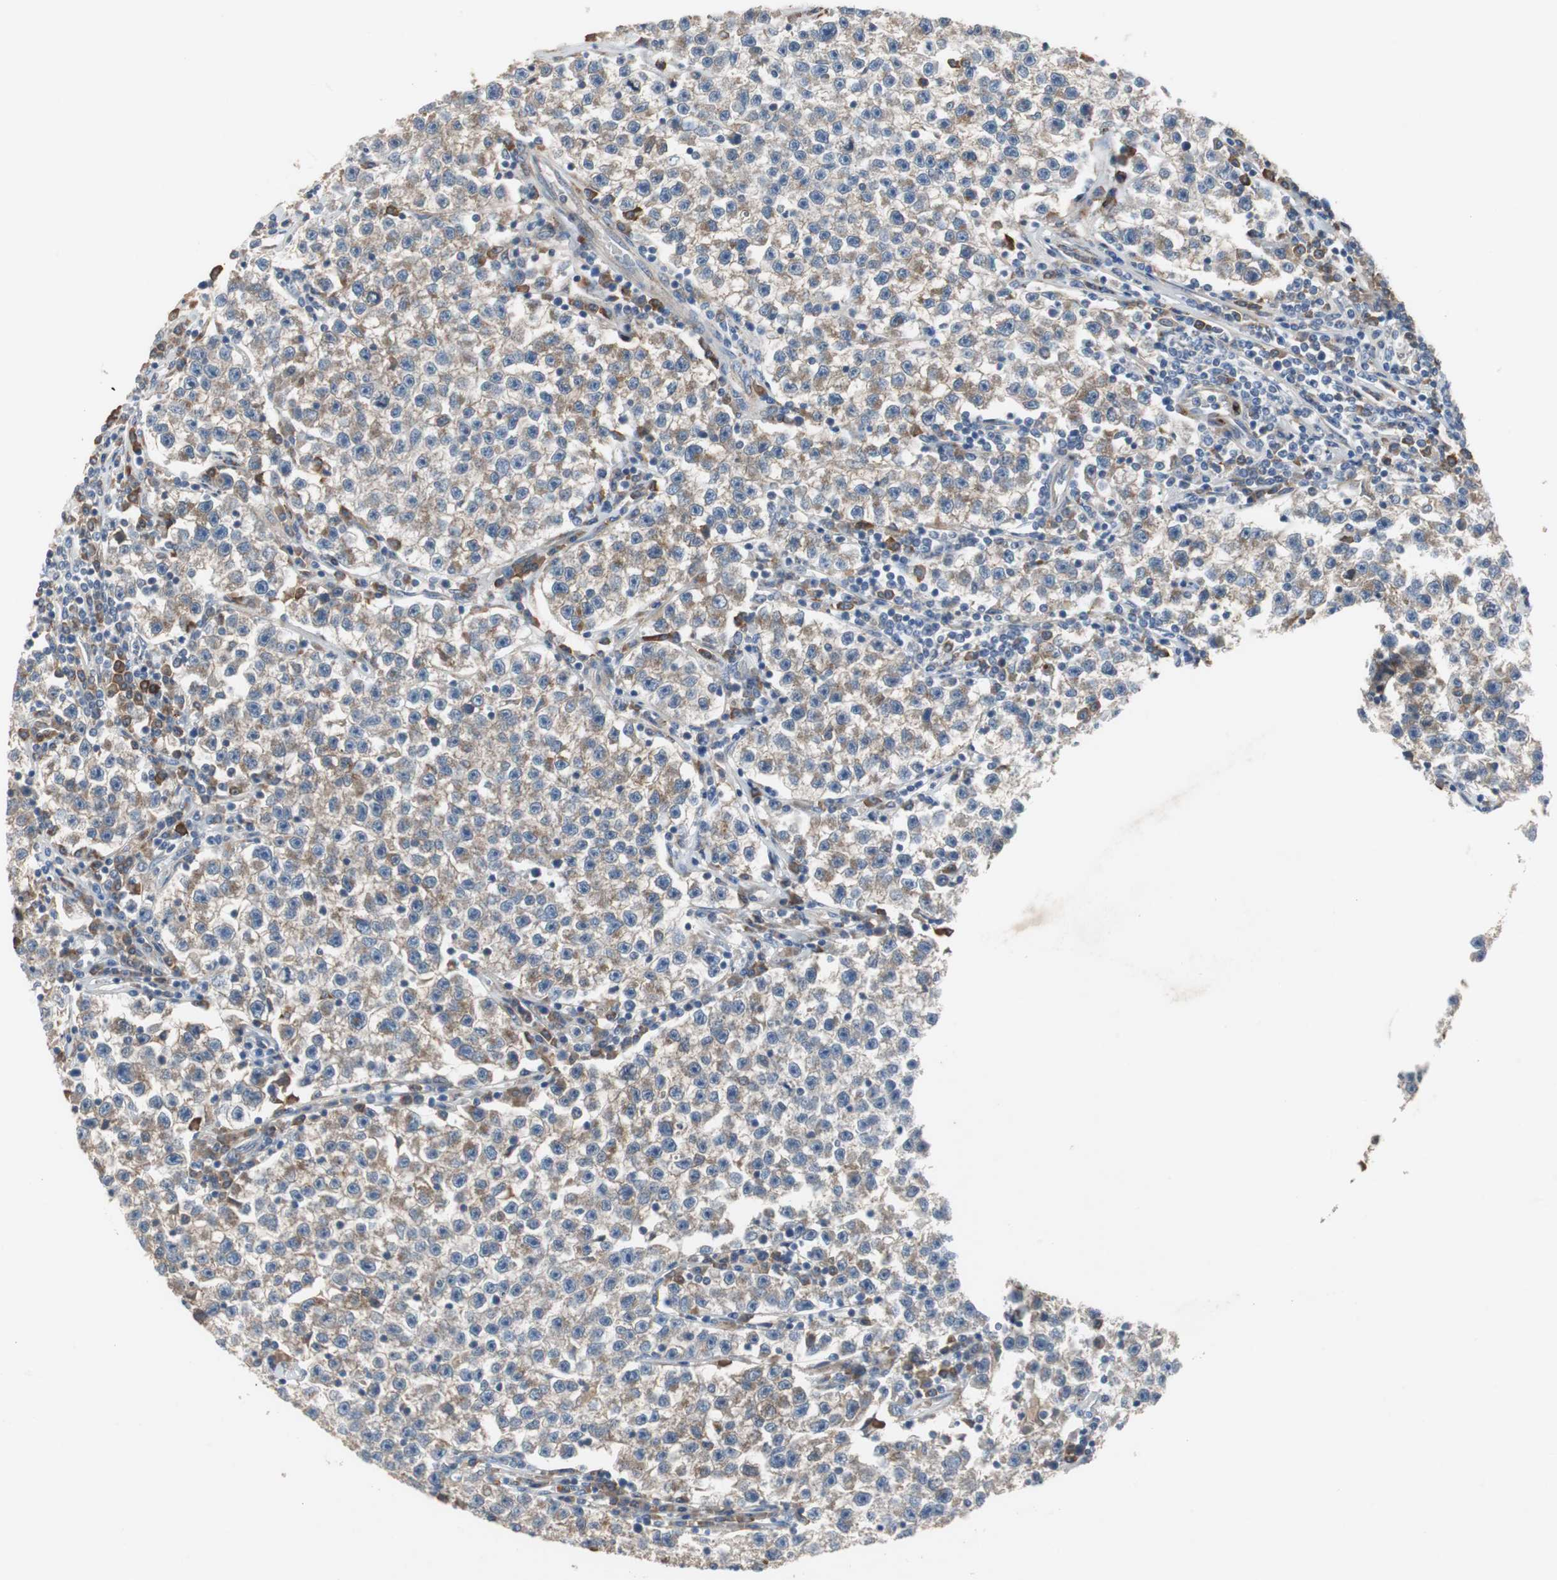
{"staining": {"intensity": "weak", "quantity": "25%-75%", "location": "cytoplasmic/membranous"}, "tissue": "testis cancer", "cell_type": "Tumor cells", "image_type": "cancer", "snomed": [{"axis": "morphology", "description": "Seminoma, NOS"}, {"axis": "topography", "description": "Testis"}], "caption": "Weak cytoplasmic/membranous staining is identified in about 25%-75% of tumor cells in testis cancer (seminoma). (DAB IHC, brown staining for protein, blue staining for nuclei).", "gene": "SORT1", "patient": {"sex": "male", "age": 22}}